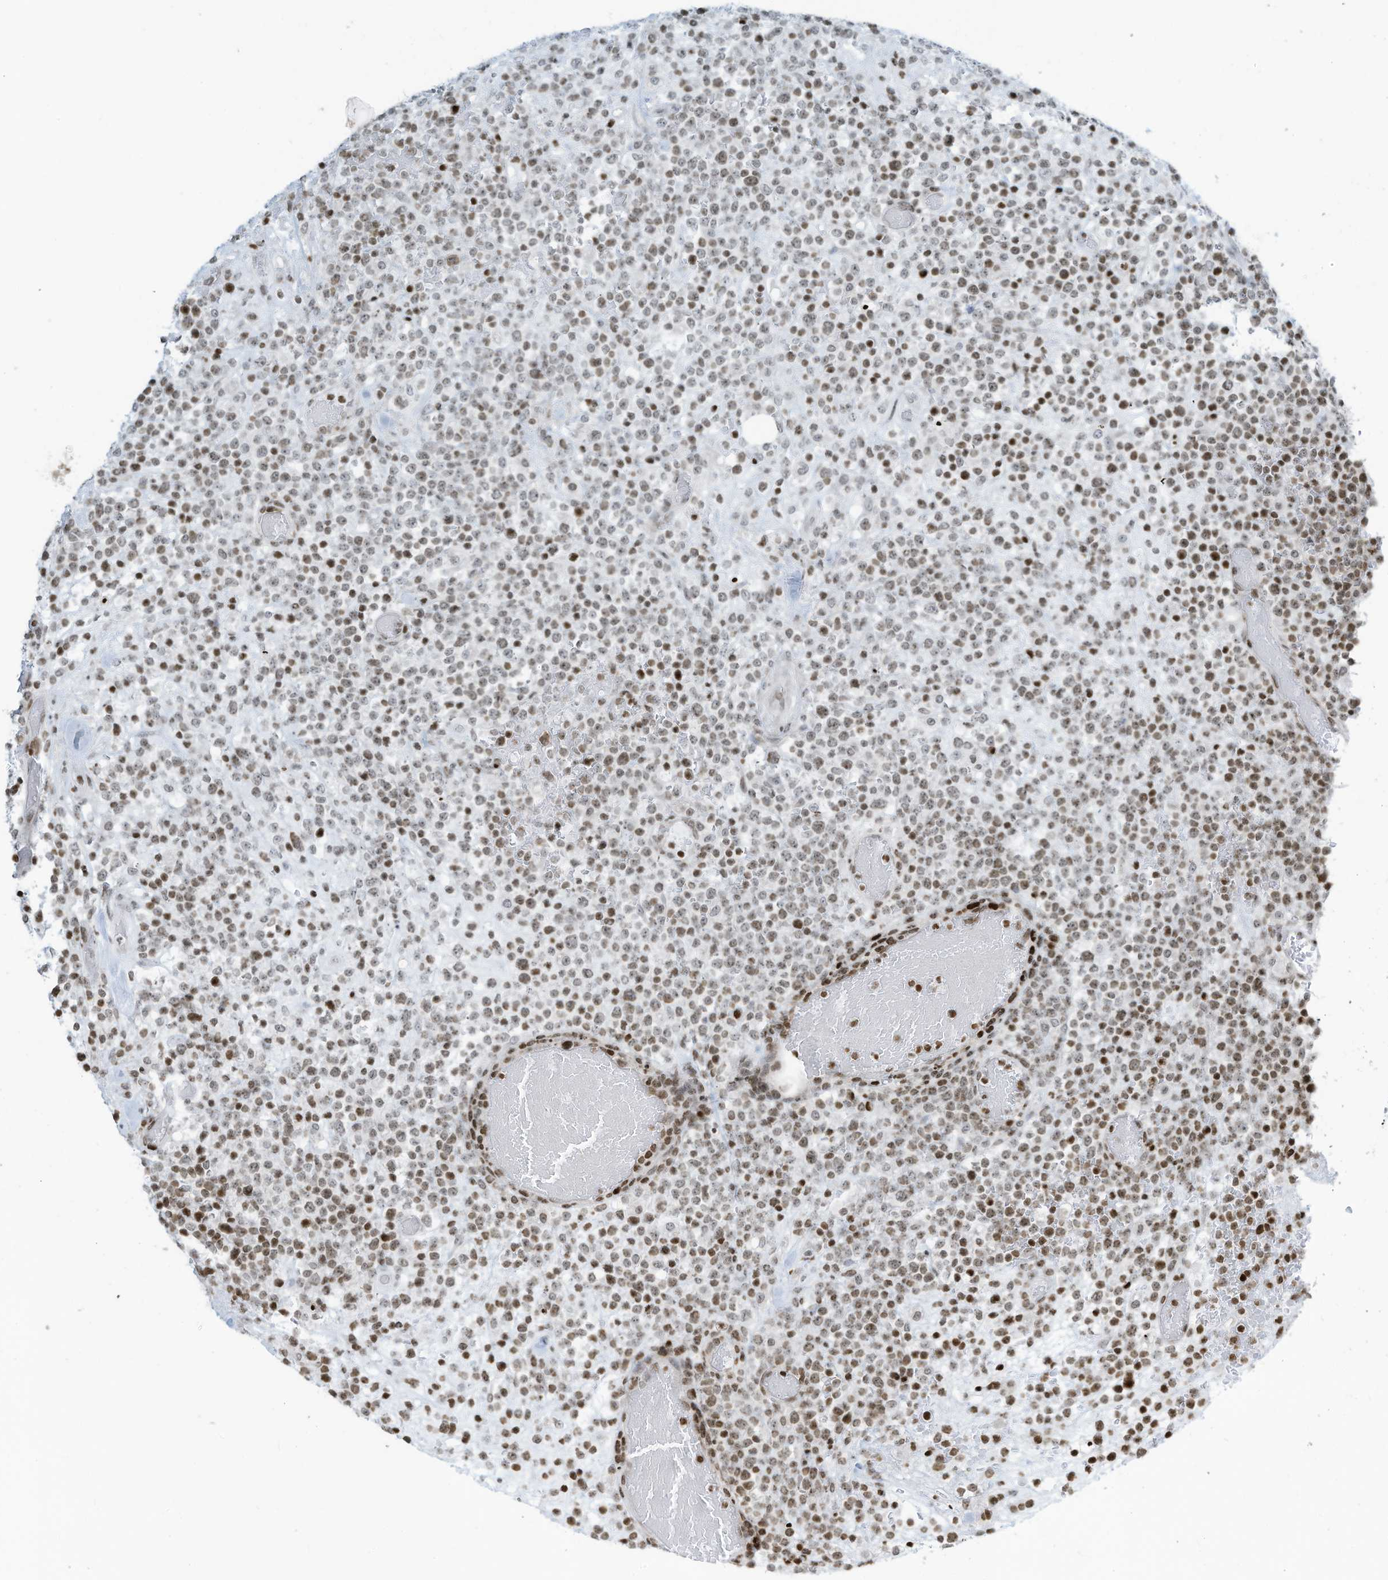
{"staining": {"intensity": "moderate", "quantity": ">75%", "location": "nuclear"}, "tissue": "lymphoma", "cell_type": "Tumor cells", "image_type": "cancer", "snomed": [{"axis": "morphology", "description": "Malignant lymphoma, non-Hodgkin's type, High grade"}, {"axis": "topography", "description": "Colon"}], "caption": "Malignant lymphoma, non-Hodgkin's type (high-grade) stained with immunohistochemistry shows moderate nuclear positivity in approximately >75% of tumor cells.", "gene": "ADI1", "patient": {"sex": "female", "age": 53}}